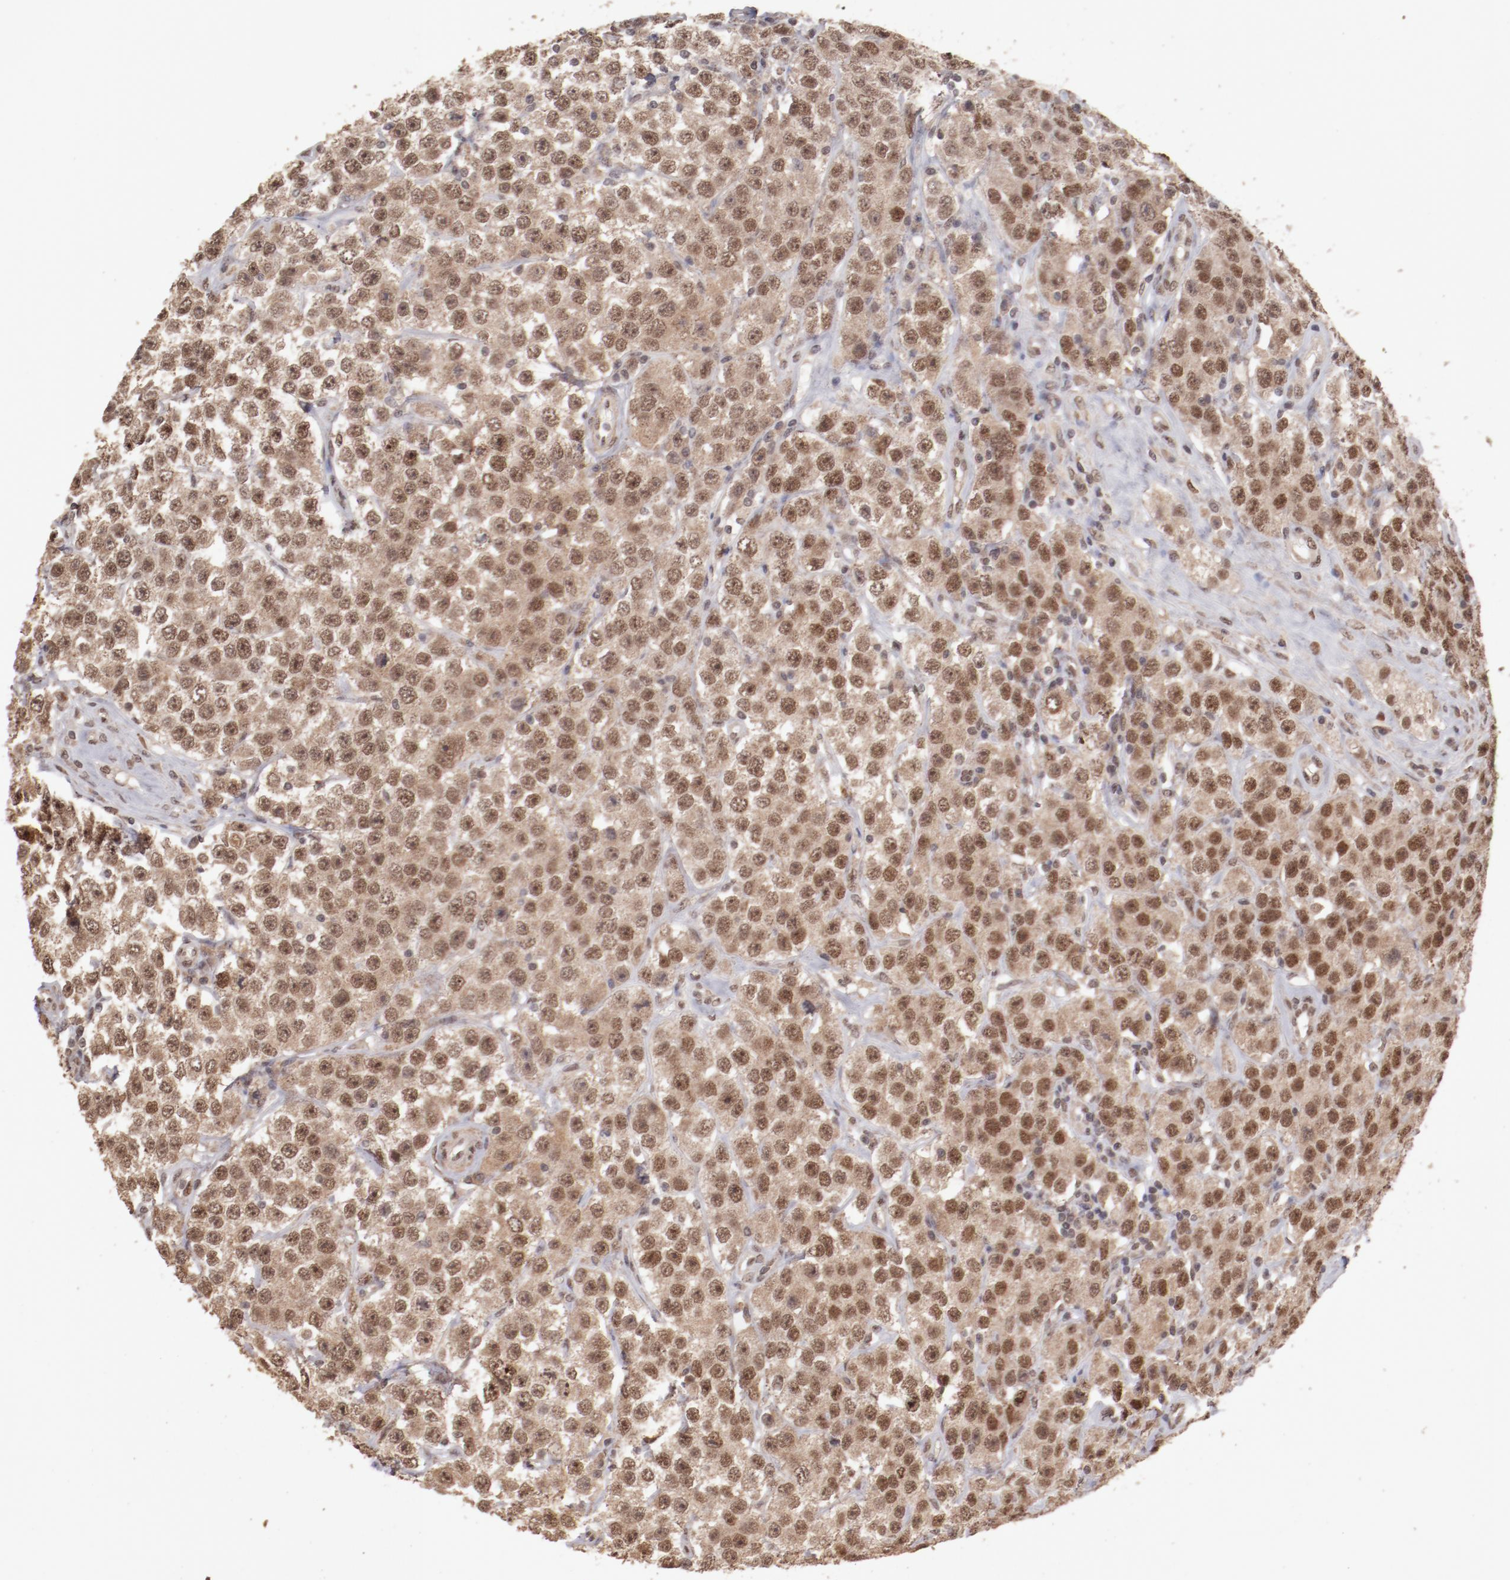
{"staining": {"intensity": "moderate", "quantity": ">75%", "location": "cytoplasmic/membranous,nuclear"}, "tissue": "testis cancer", "cell_type": "Tumor cells", "image_type": "cancer", "snomed": [{"axis": "morphology", "description": "Seminoma, NOS"}, {"axis": "topography", "description": "Testis"}], "caption": "Immunohistochemistry (IHC) histopathology image of neoplastic tissue: human testis cancer (seminoma) stained using immunohistochemistry demonstrates medium levels of moderate protein expression localized specifically in the cytoplasmic/membranous and nuclear of tumor cells, appearing as a cytoplasmic/membranous and nuclear brown color.", "gene": "CLOCK", "patient": {"sex": "male", "age": 52}}